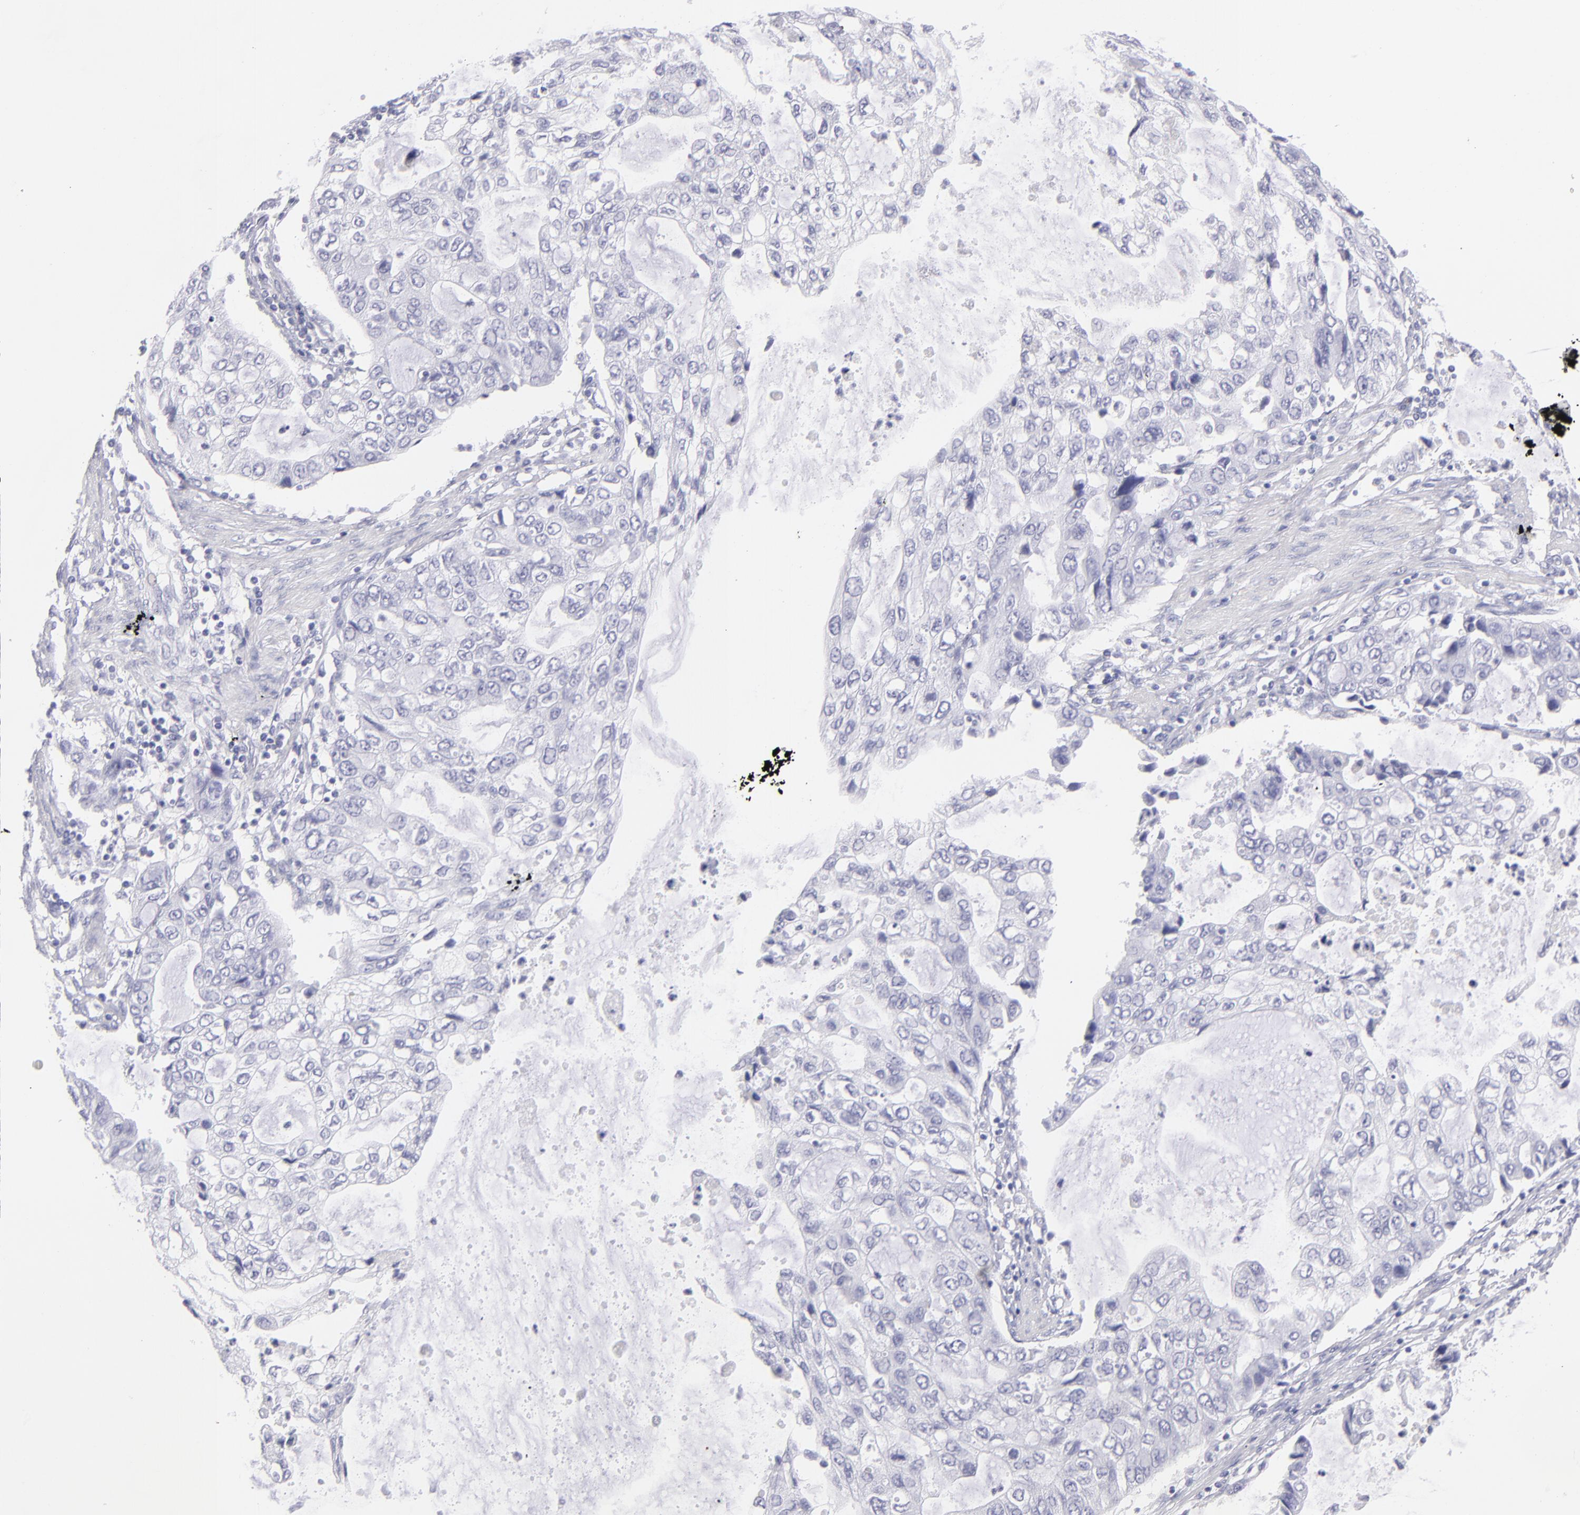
{"staining": {"intensity": "negative", "quantity": "none", "location": "none"}, "tissue": "stomach cancer", "cell_type": "Tumor cells", "image_type": "cancer", "snomed": [{"axis": "morphology", "description": "Adenocarcinoma, NOS"}, {"axis": "topography", "description": "Stomach, upper"}], "caption": "A high-resolution histopathology image shows immunohistochemistry staining of stomach cancer, which exhibits no significant positivity in tumor cells.", "gene": "PVALB", "patient": {"sex": "female", "age": 52}}